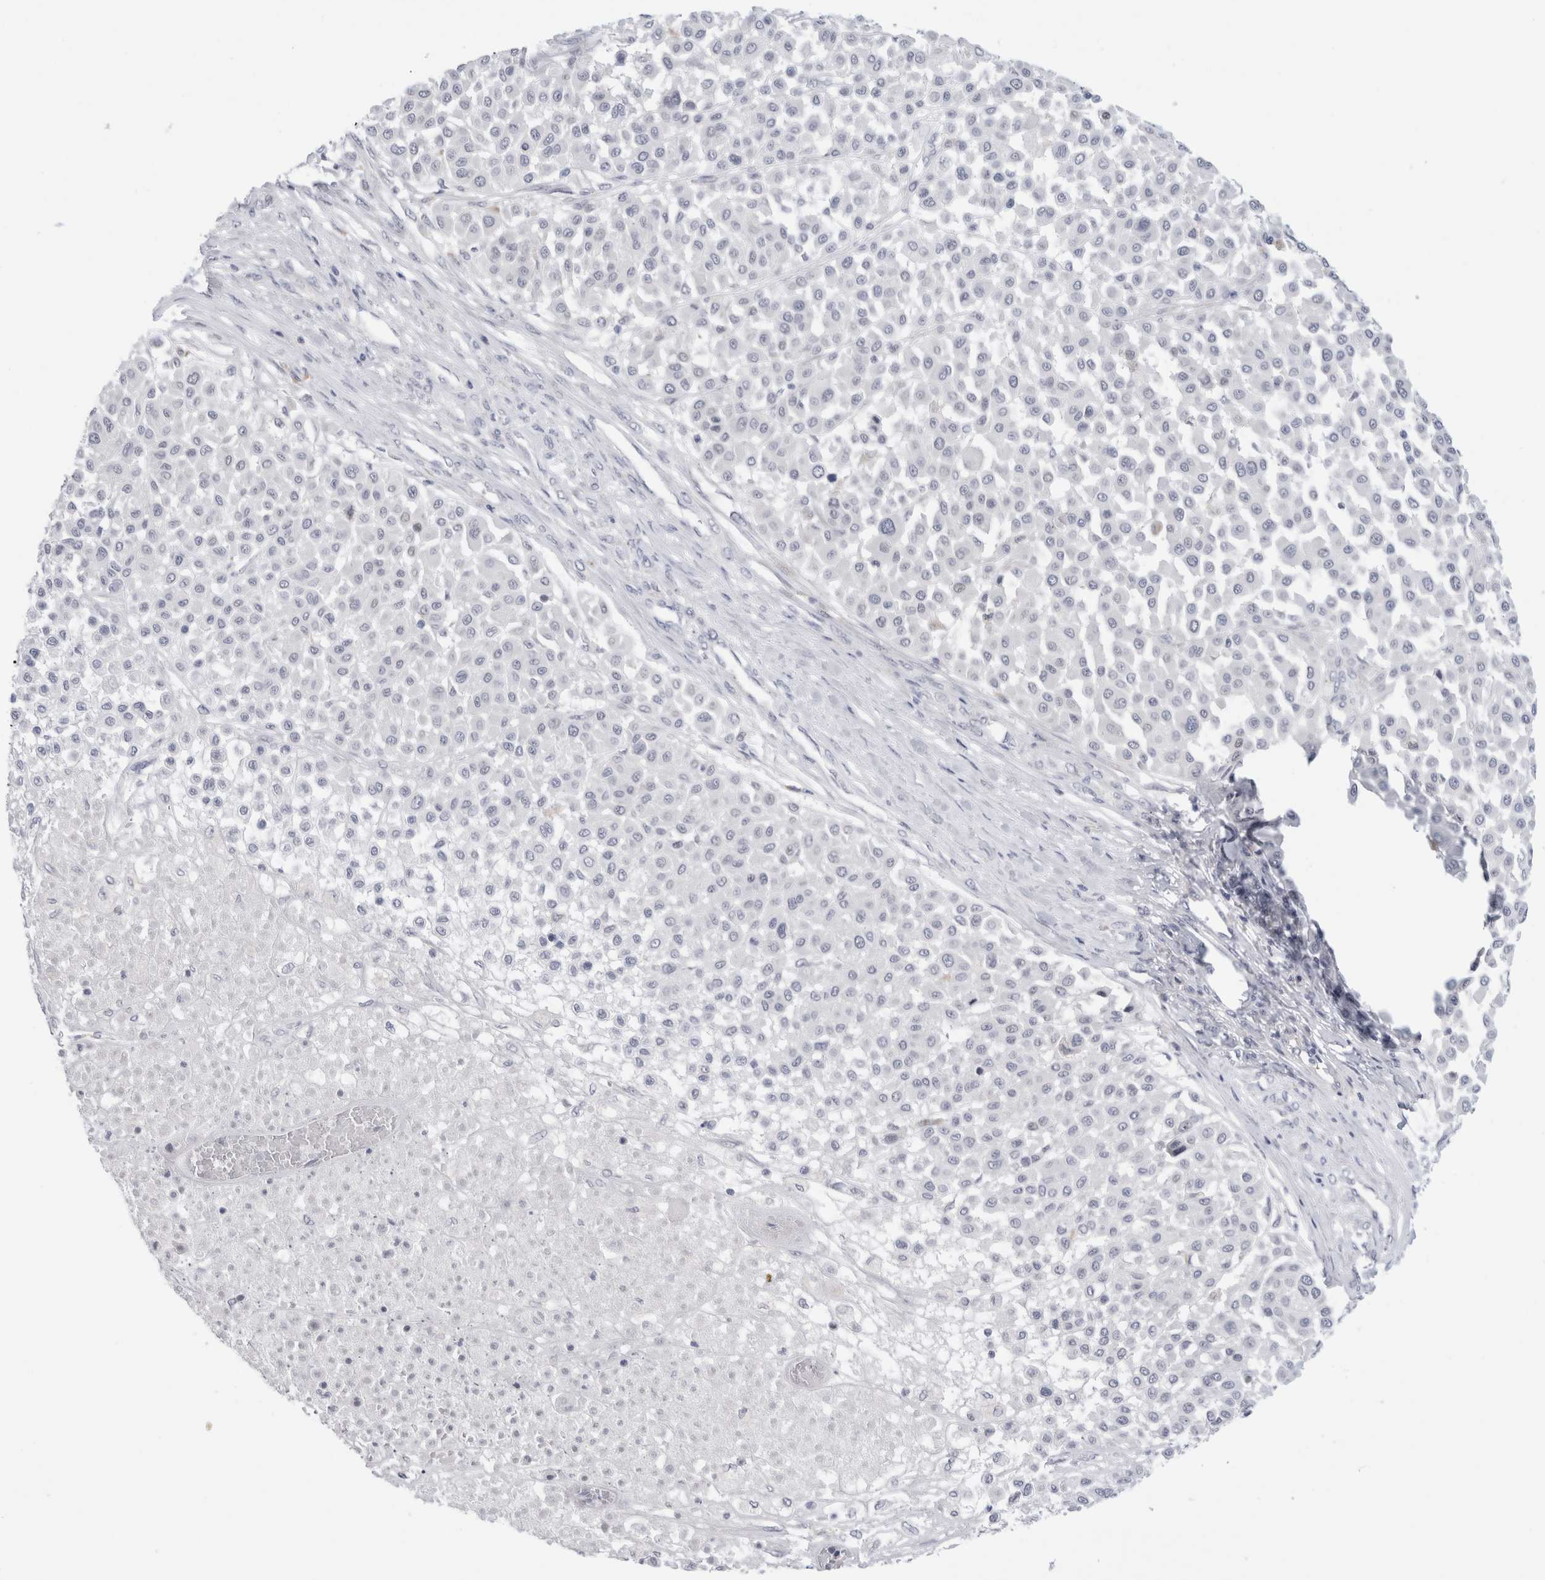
{"staining": {"intensity": "negative", "quantity": "none", "location": "none"}, "tissue": "melanoma", "cell_type": "Tumor cells", "image_type": "cancer", "snomed": [{"axis": "morphology", "description": "Malignant melanoma, Metastatic site"}, {"axis": "topography", "description": "Soft tissue"}], "caption": "This is a micrograph of immunohistochemistry staining of melanoma, which shows no staining in tumor cells. The staining is performed using DAB brown chromogen with nuclei counter-stained in using hematoxylin.", "gene": "ANKMY1", "patient": {"sex": "male", "age": 41}}